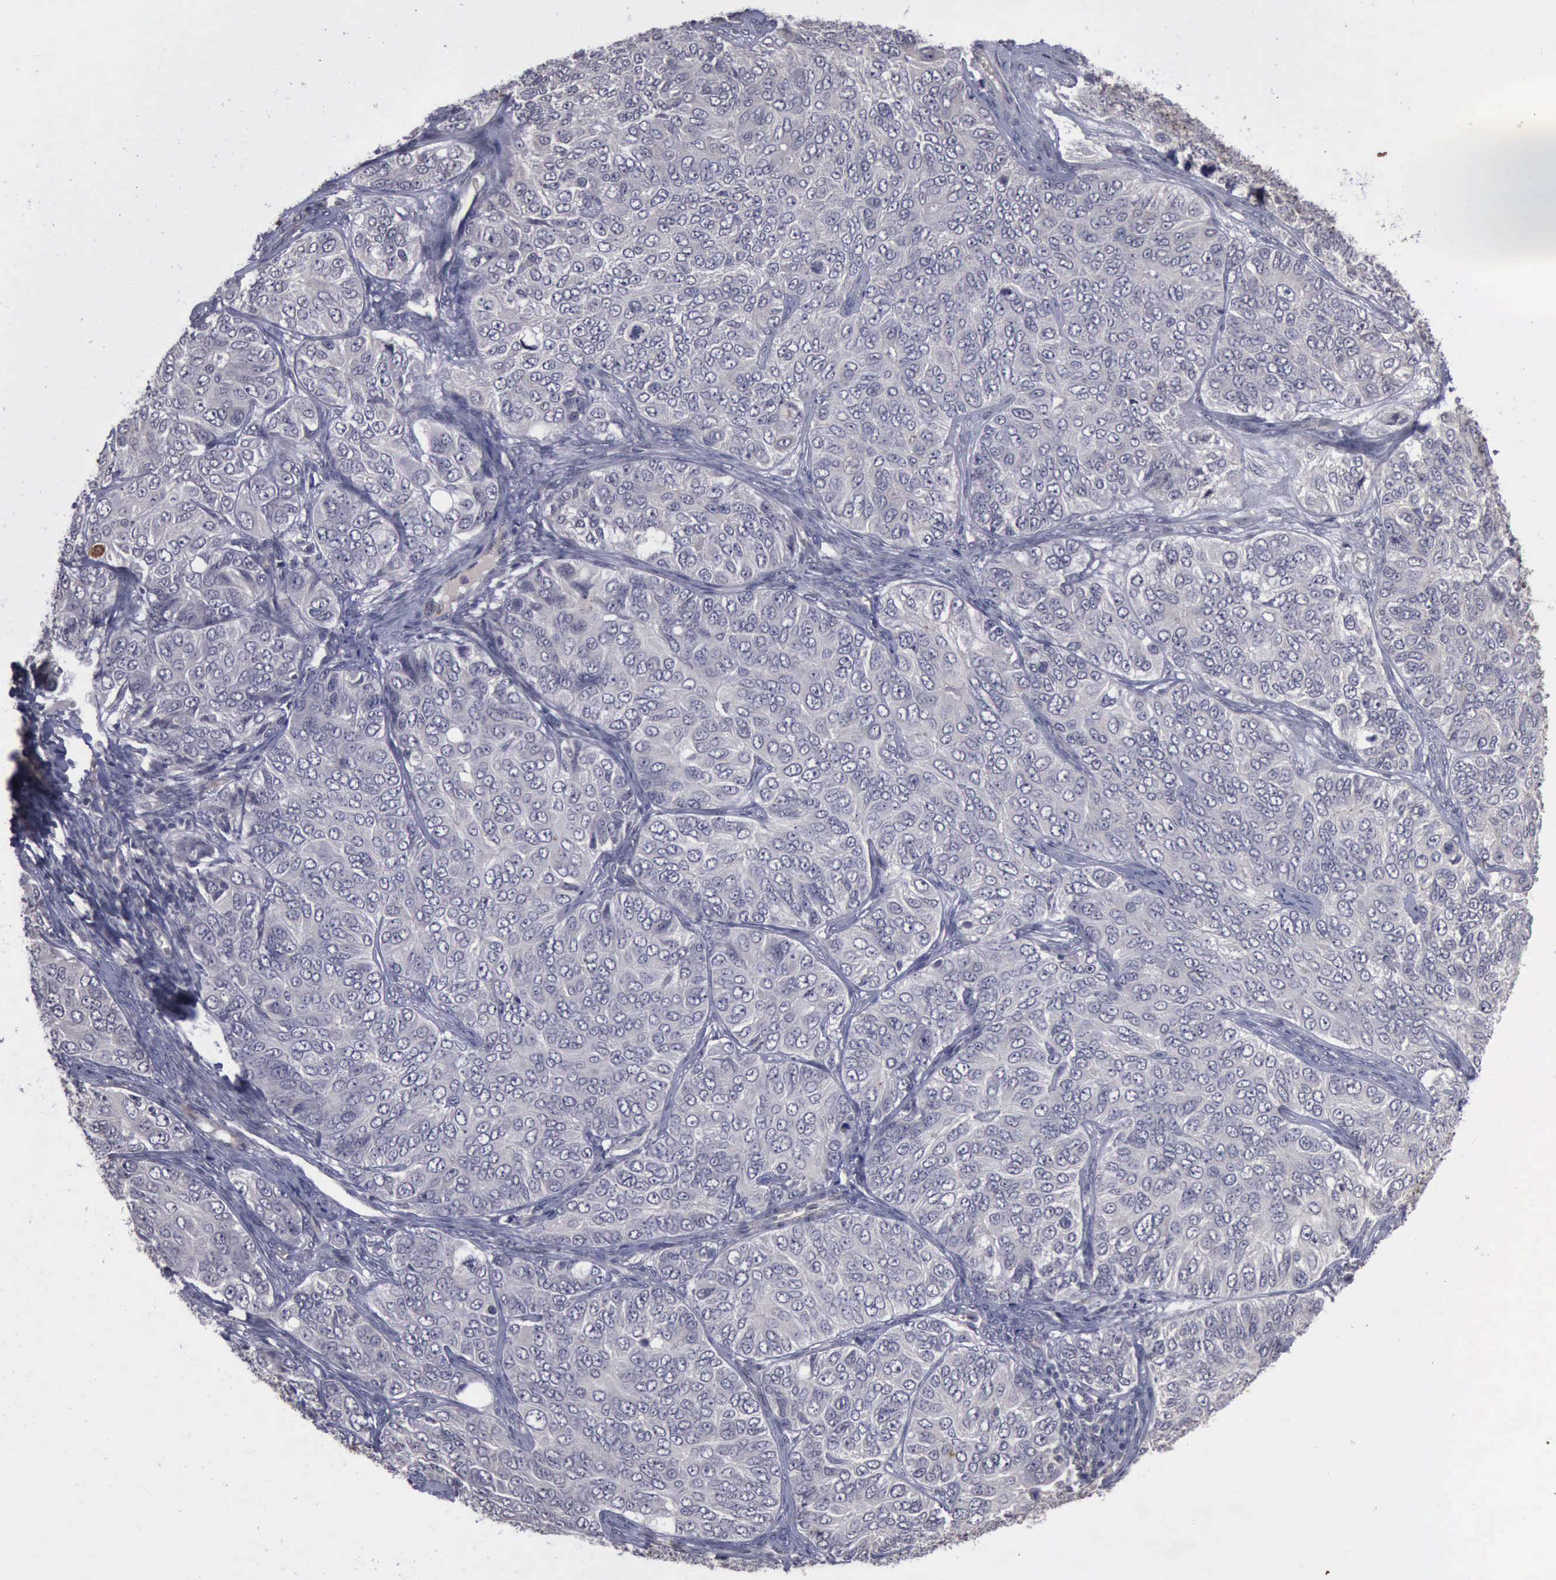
{"staining": {"intensity": "negative", "quantity": "none", "location": "none"}, "tissue": "ovarian cancer", "cell_type": "Tumor cells", "image_type": "cancer", "snomed": [{"axis": "morphology", "description": "Carcinoma, endometroid"}, {"axis": "topography", "description": "Ovary"}], "caption": "IHC histopathology image of human ovarian endometroid carcinoma stained for a protein (brown), which demonstrates no staining in tumor cells.", "gene": "MMP9", "patient": {"sex": "female", "age": 51}}